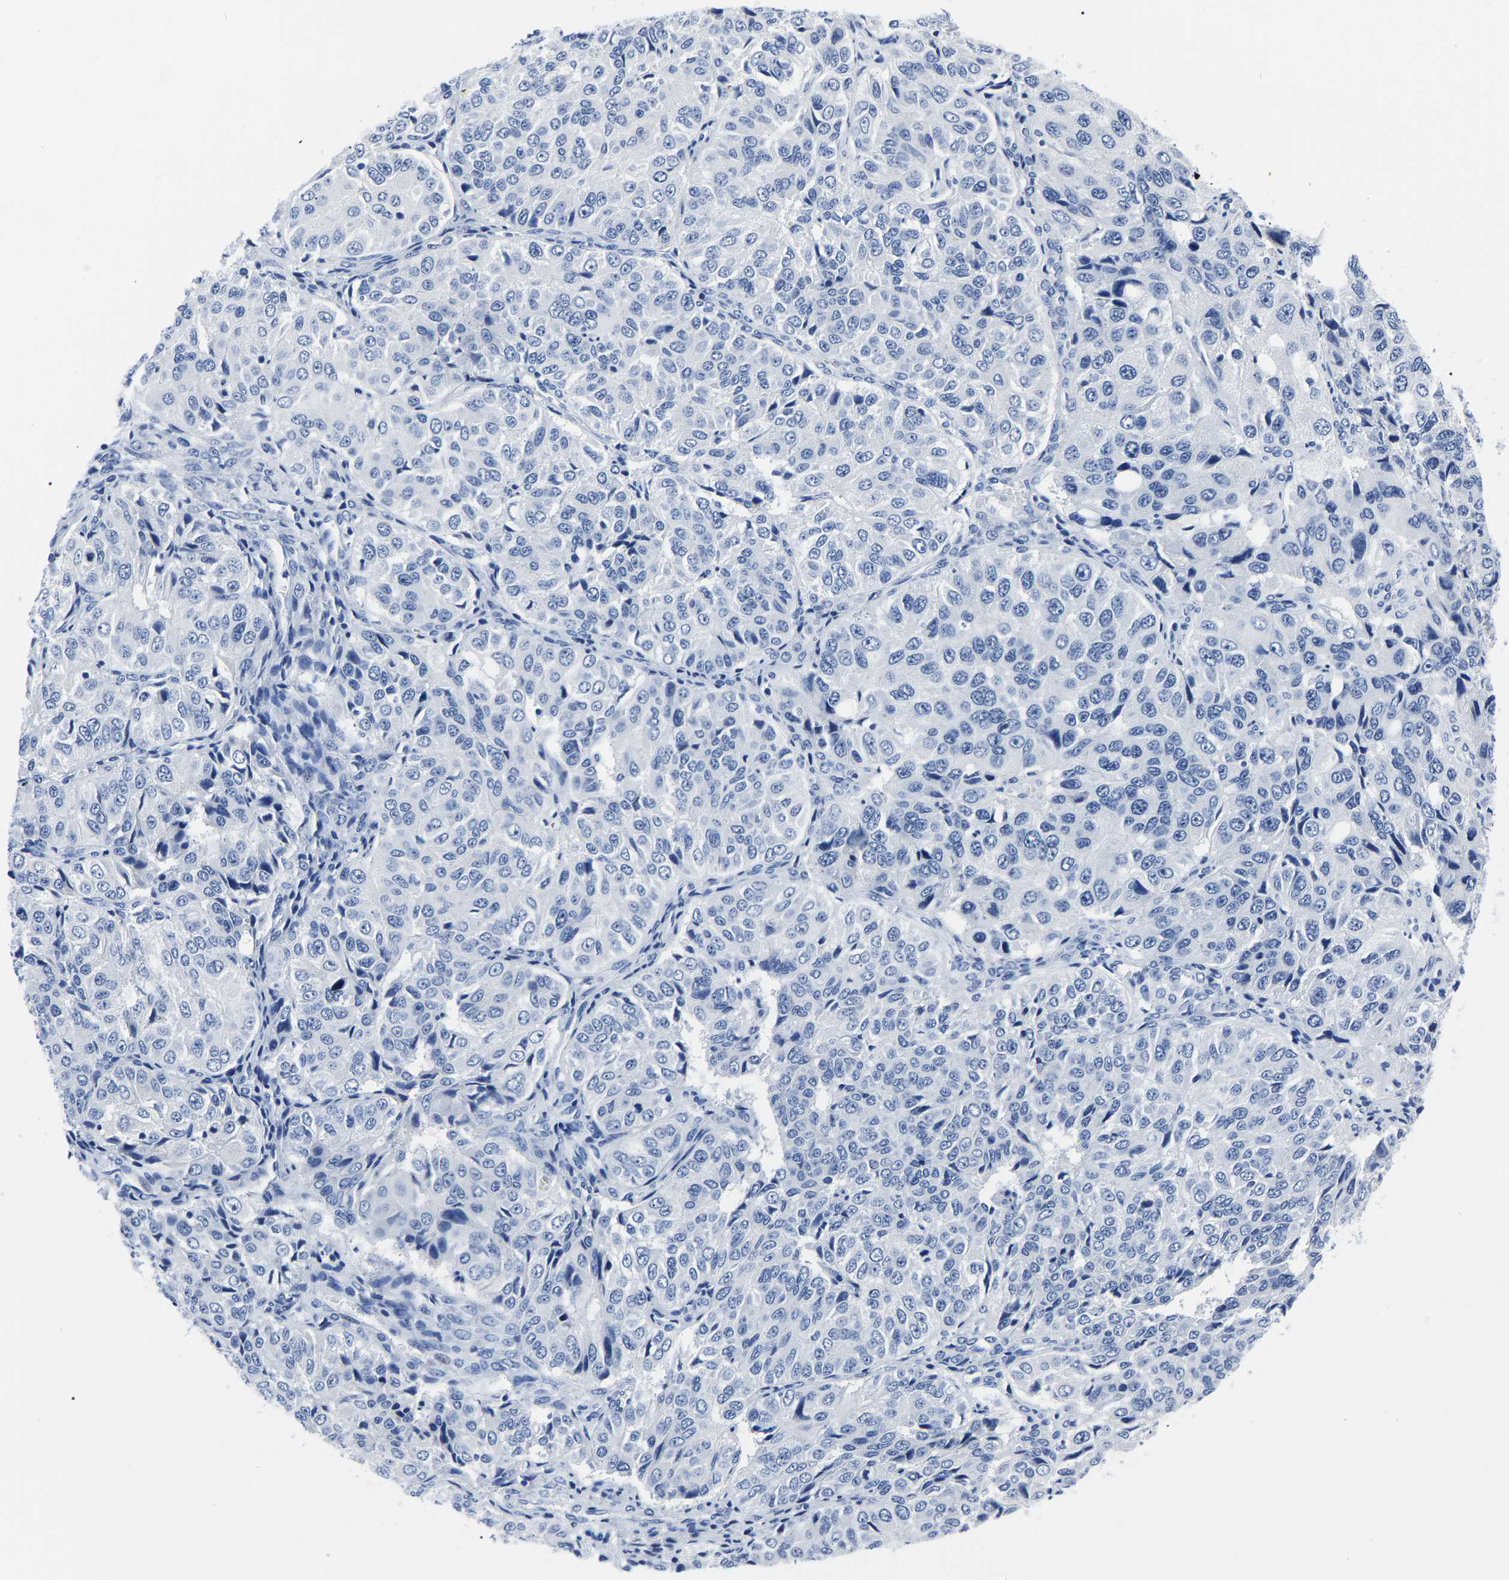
{"staining": {"intensity": "negative", "quantity": "none", "location": "none"}, "tissue": "ovarian cancer", "cell_type": "Tumor cells", "image_type": "cancer", "snomed": [{"axis": "morphology", "description": "Carcinoma, endometroid"}, {"axis": "topography", "description": "Ovary"}], "caption": "Histopathology image shows no protein staining in tumor cells of ovarian endometroid carcinoma tissue.", "gene": "IMPG2", "patient": {"sex": "female", "age": 51}}